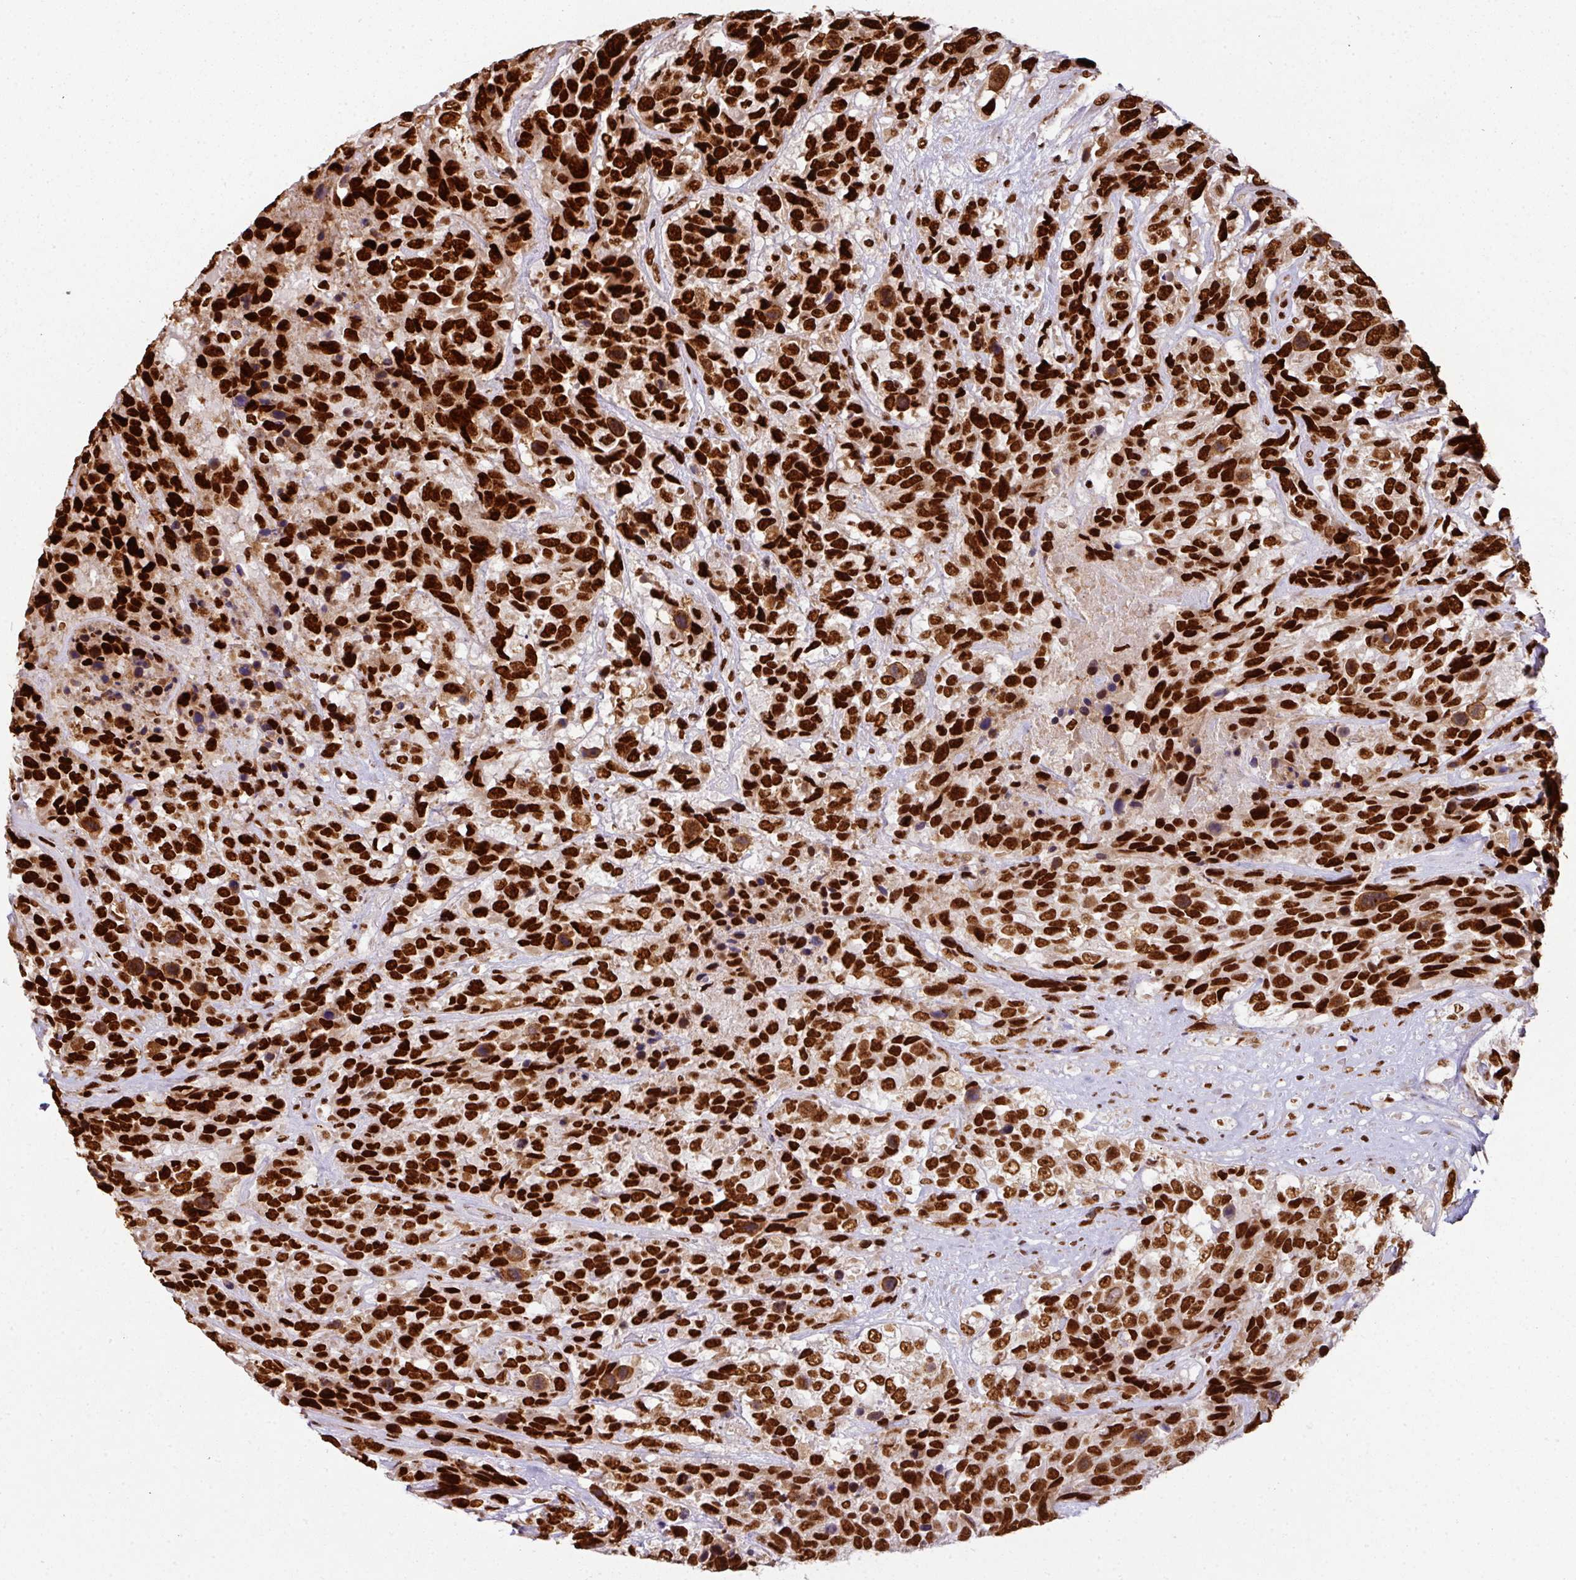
{"staining": {"intensity": "strong", "quantity": ">75%", "location": "nuclear"}, "tissue": "urothelial cancer", "cell_type": "Tumor cells", "image_type": "cancer", "snomed": [{"axis": "morphology", "description": "Urothelial carcinoma, High grade"}, {"axis": "topography", "description": "Urinary bladder"}], "caption": "Urothelial carcinoma (high-grade) tissue shows strong nuclear staining in approximately >75% of tumor cells", "gene": "SIK3", "patient": {"sex": "female", "age": 70}}